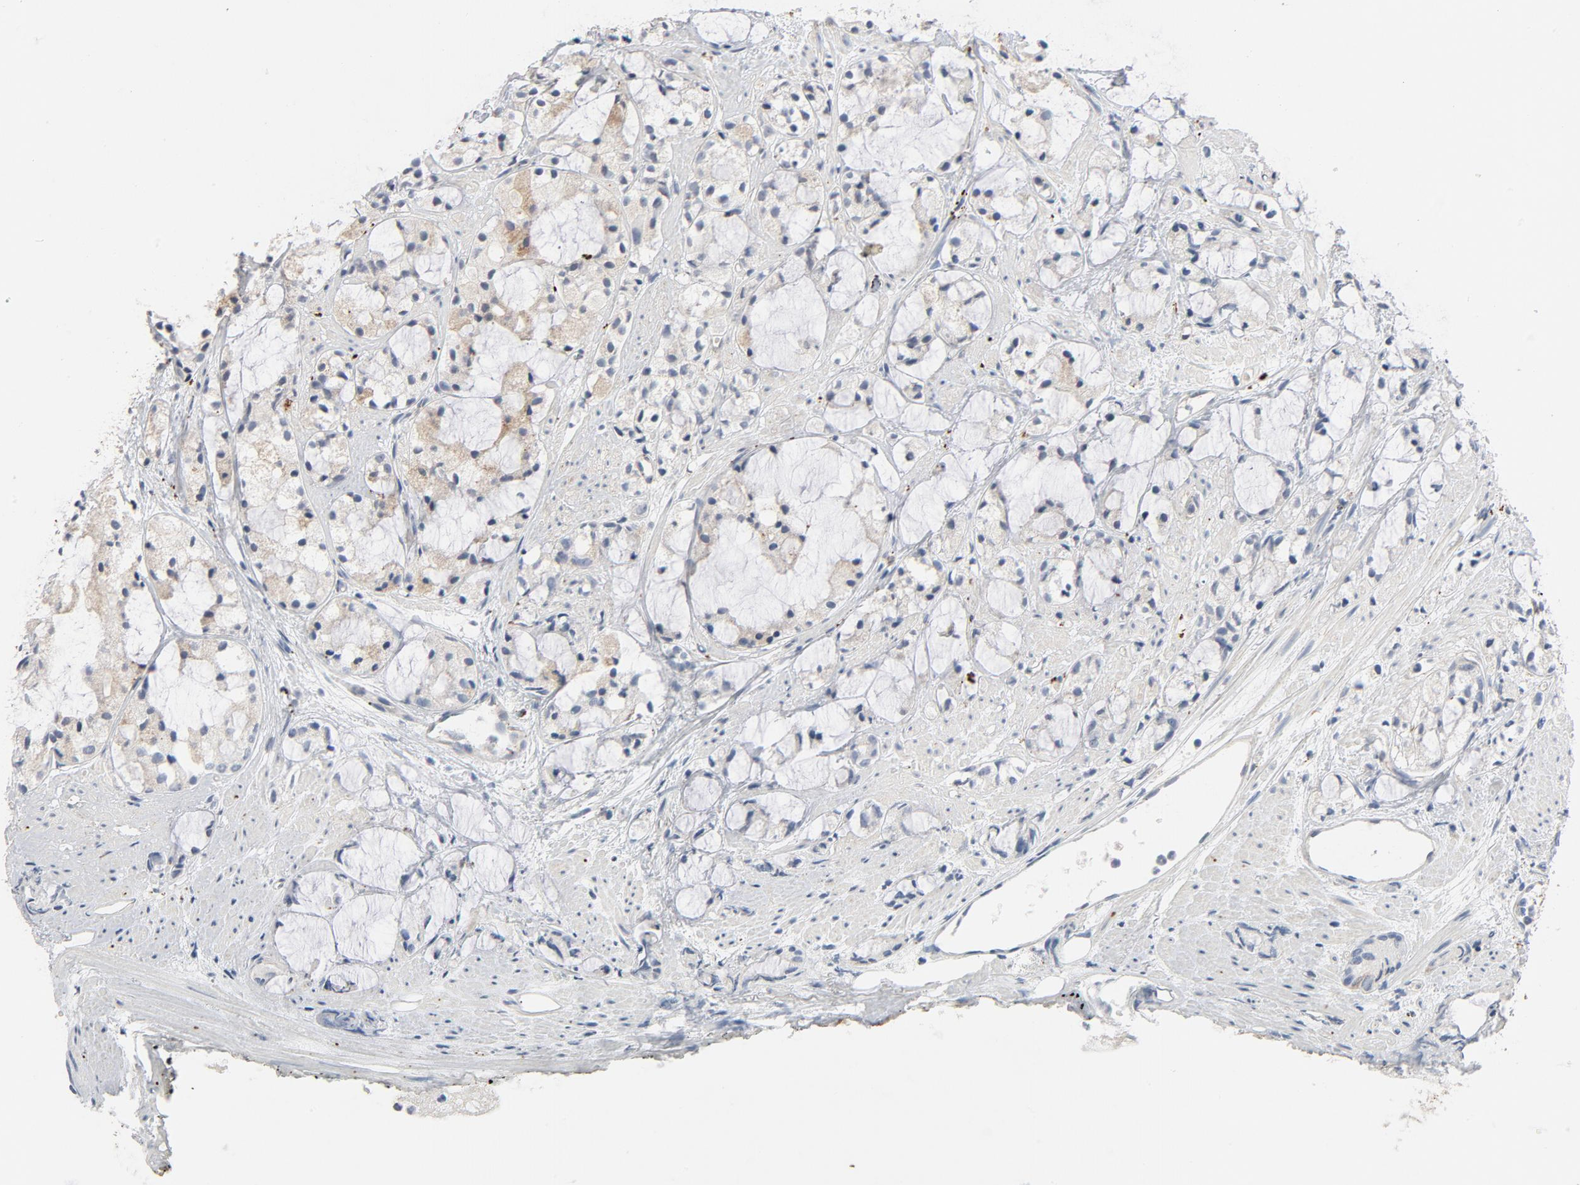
{"staining": {"intensity": "weak", "quantity": "<25%", "location": "cytoplasmic/membranous"}, "tissue": "prostate cancer", "cell_type": "Tumor cells", "image_type": "cancer", "snomed": [{"axis": "morphology", "description": "Adenocarcinoma, High grade"}, {"axis": "topography", "description": "Prostate"}], "caption": "Tumor cells are negative for brown protein staining in prostate high-grade adenocarcinoma. (DAB (3,3'-diaminobenzidine) immunohistochemistry (IHC), high magnification).", "gene": "AKT2", "patient": {"sex": "male", "age": 67}}